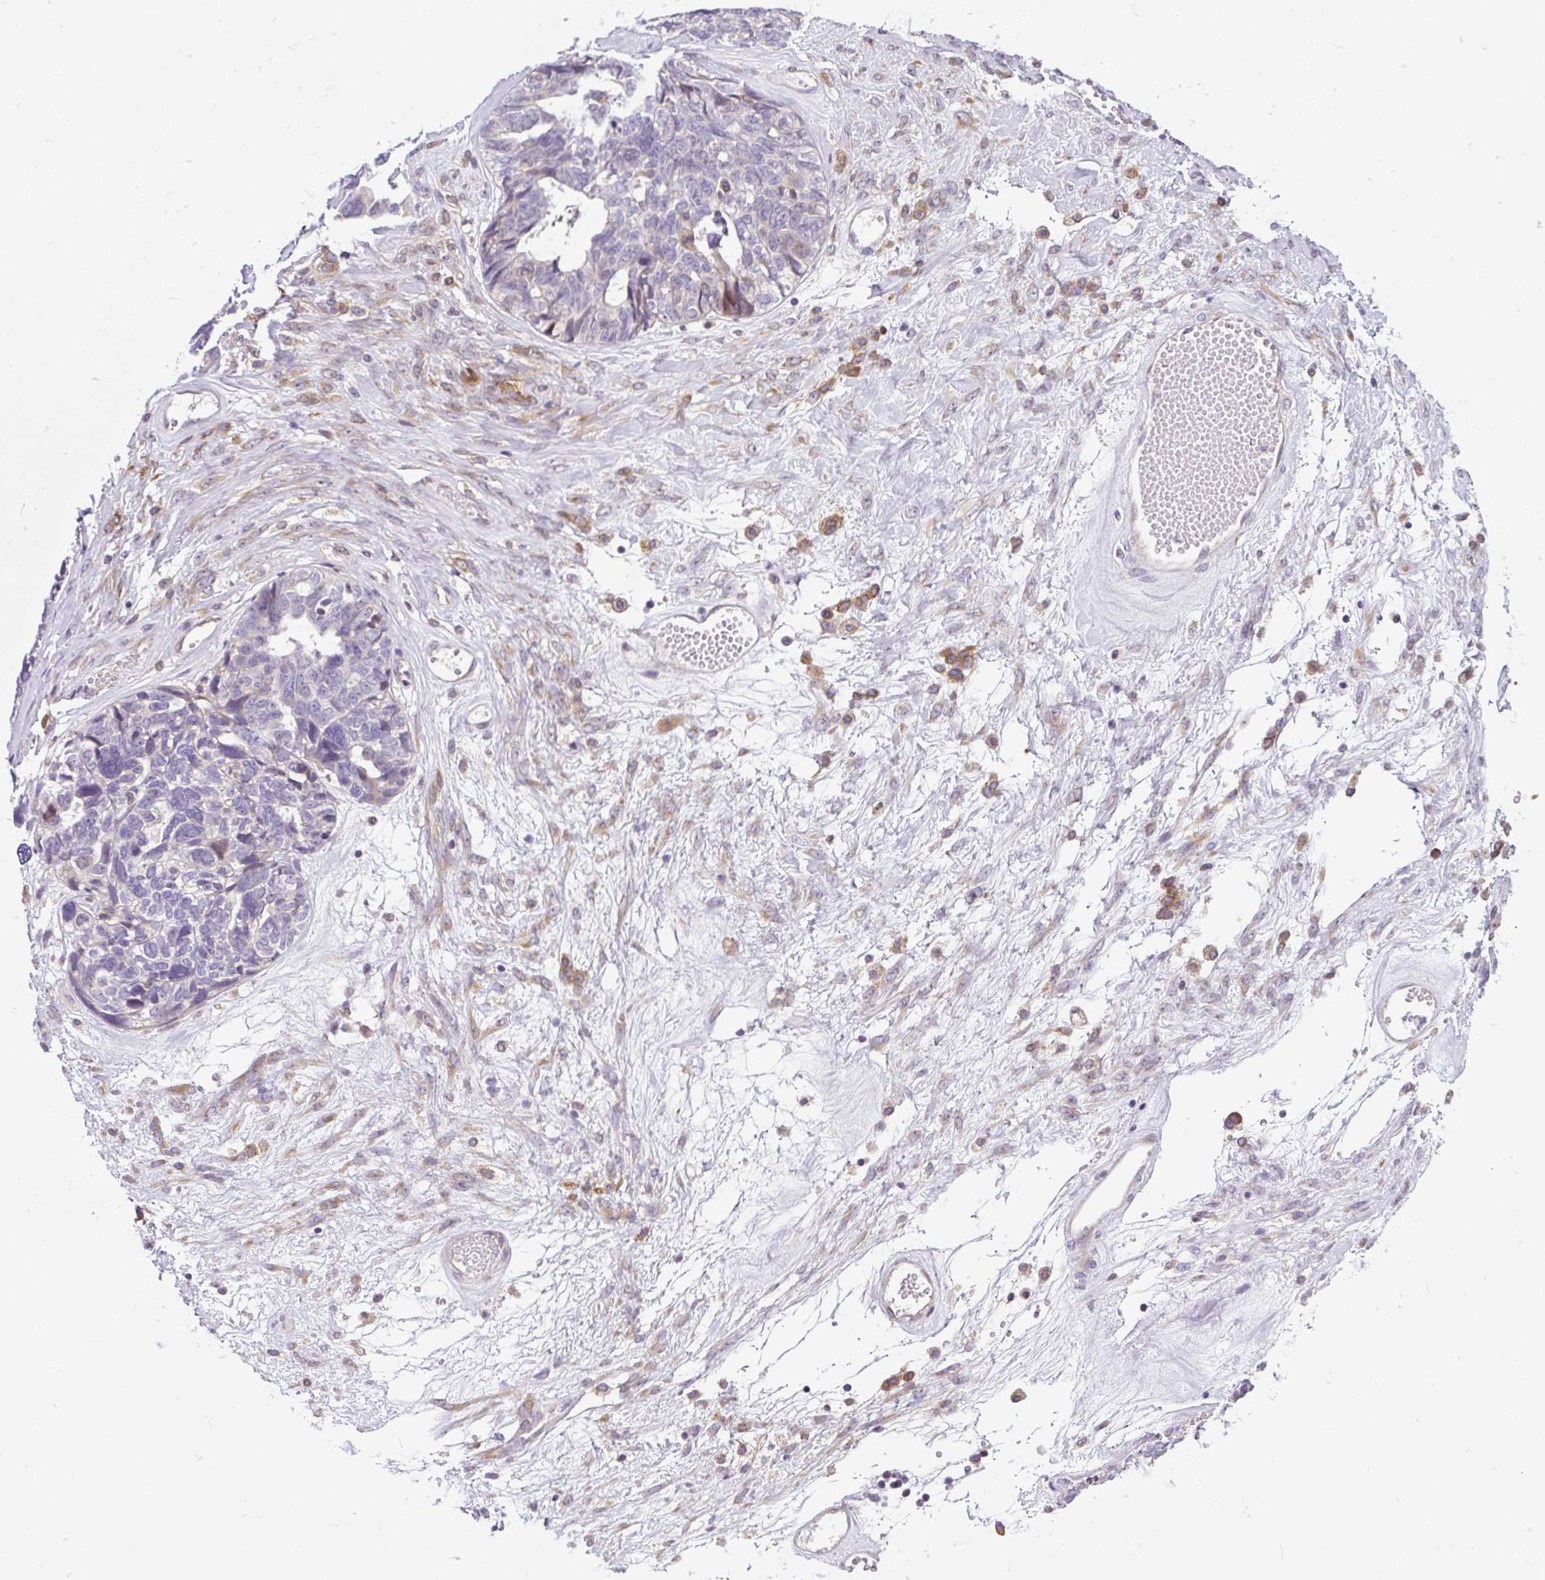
{"staining": {"intensity": "weak", "quantity": "<25%", "location": "cytoplasmic/membranous"}, "tissue": "ovarian cancer", "cell_type": "Tumor cells", "image_type": "cancer", "snomed": [{"axis": "morphology", "description": "Cystadenocarcinoma, serous, NOS"}, {"axis": "topography", "description": "Ovary"}], "caption": "IHC of human ovarian cancer (serous cystadenocarcinoma) demonstrates no positivity in tumor cells.", "gene": "CYP20A1", "patient": {"sex": "female", "age": 79}}